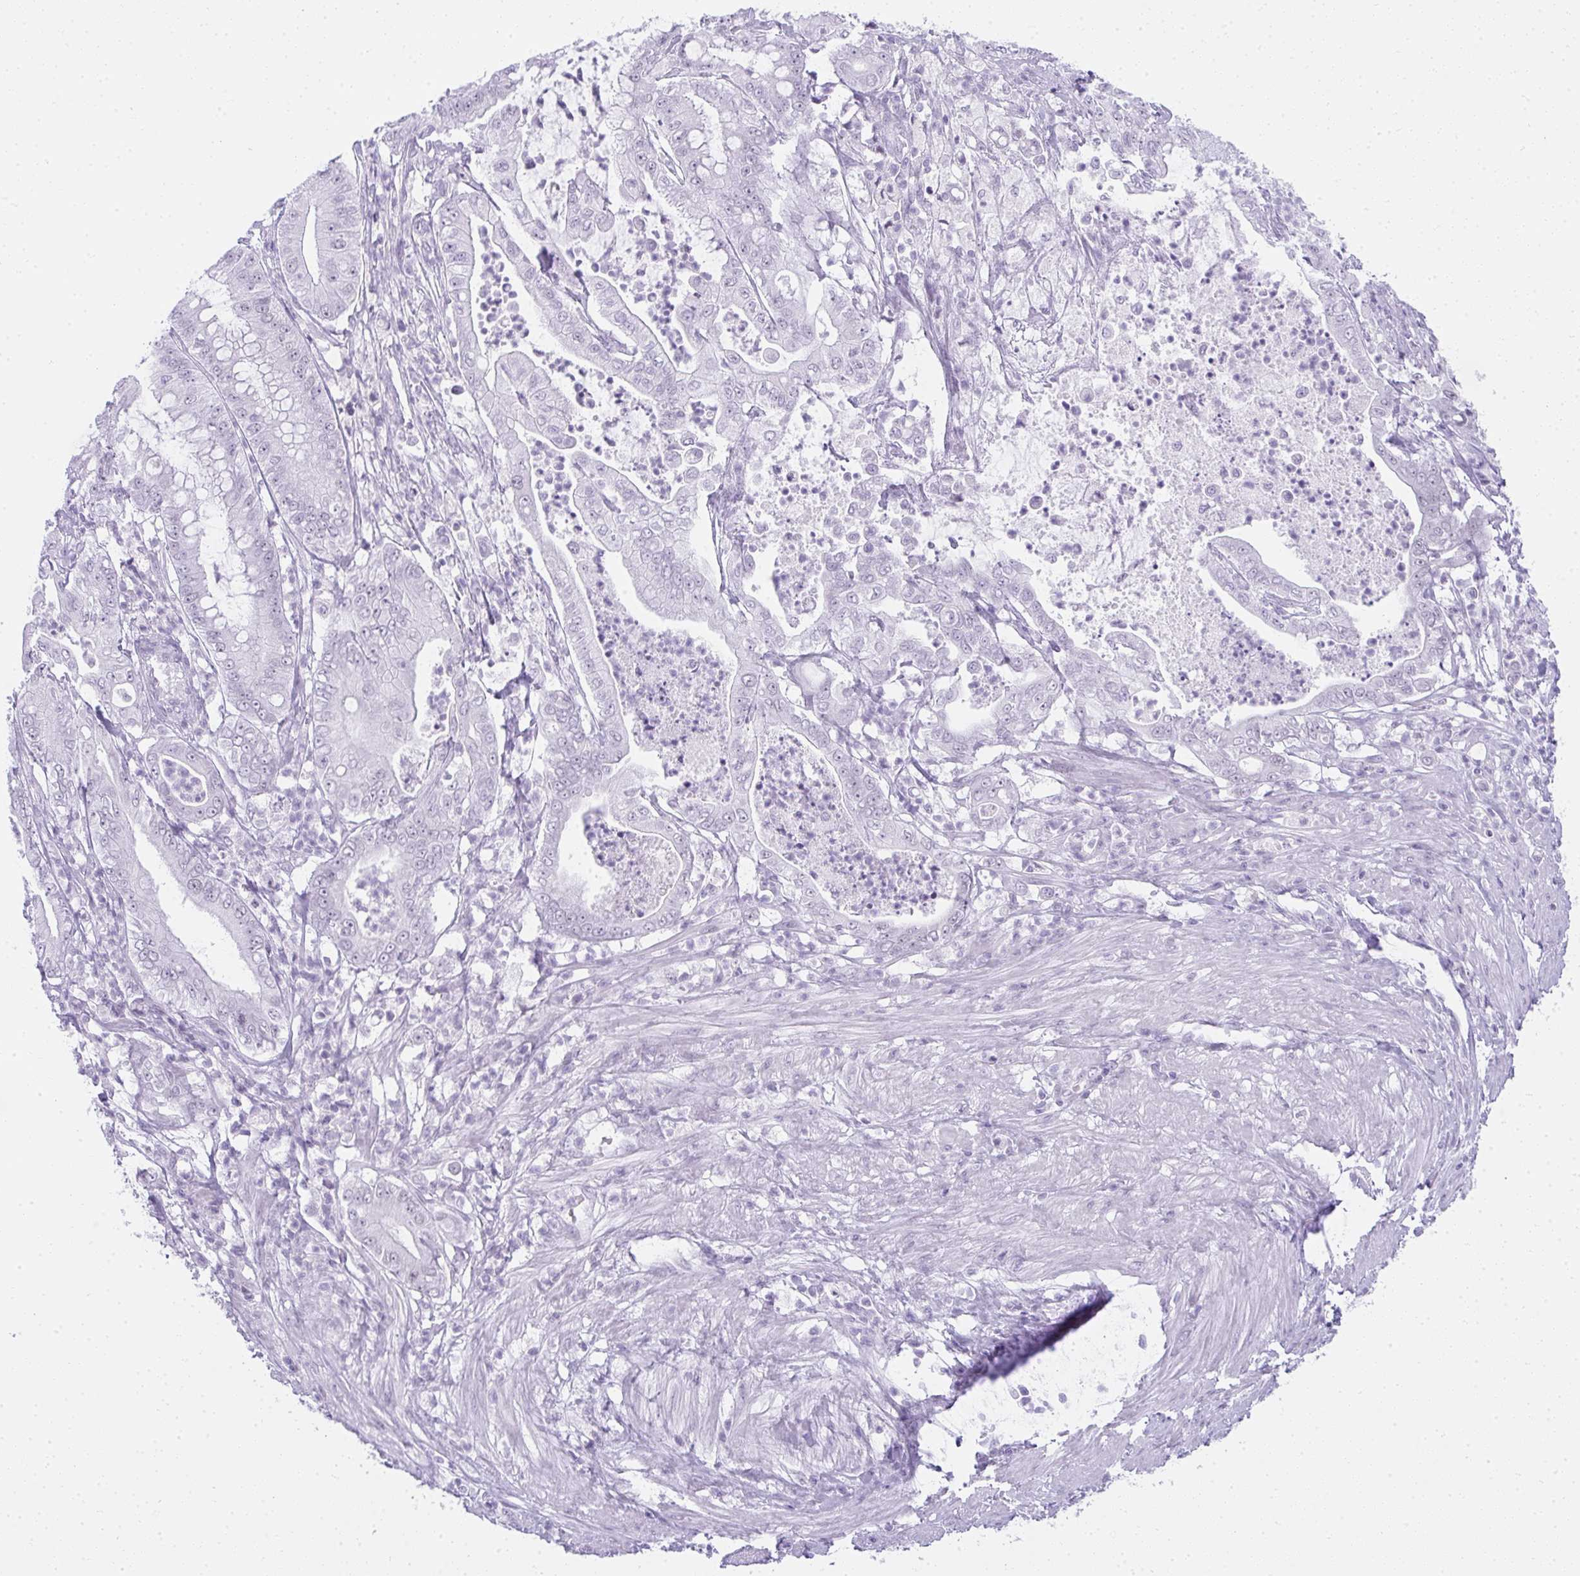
{"staining": {"intensity": "negative", "quantity": "none", "location": "none"}, "tissue": "pancreatic cancer", "cell_type": "Tumor cells", "image_type": "cancer", "snomed": [{"axis": "morphology", "description": "Adenocarcinoma, NOS"}, {"axis": "topography", "description": "Pancreas"}], "caption": "Tumor cells are negative for brown protein staining in pancreatic adenocarcinoma.", "gene": "PLA2G1B", "patient": {"sex": "male", "age": 71}}